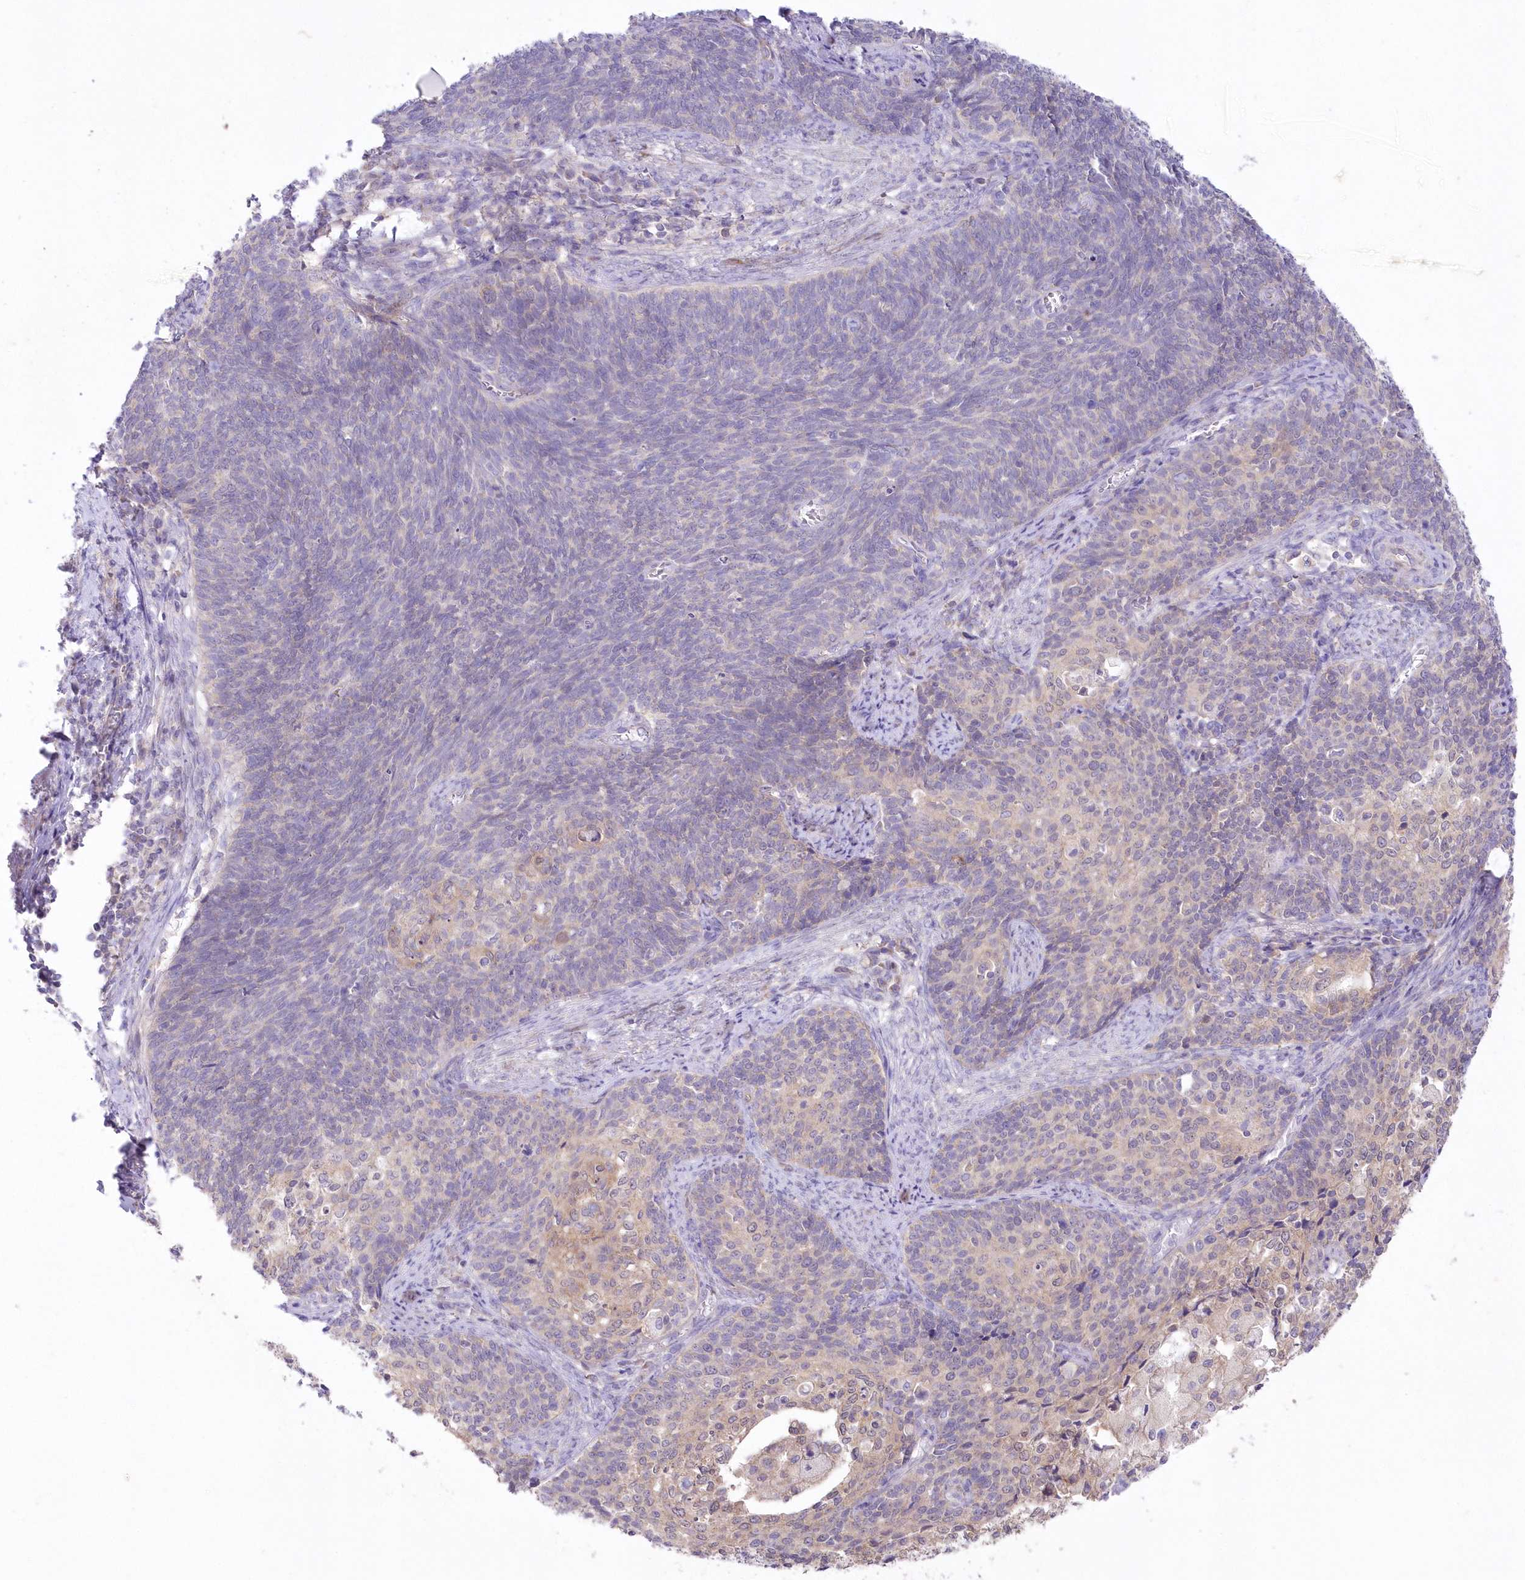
{"staining": {"intensity": "weak", "quantity": "<25%", "location": "cytoplasmic/membranous"}, "tissue": "cervical cancer", "cell_type": "Tumor cells", "image_type": "cancer", "snomed": [{"axis": "morphology", "description": "Squamous cell carcinoma, NOS"}, {"axis": "topography", "description": "Cervix"}], "caption": "Immunohistochemistry of cervical squamous cell carcinoma exhibits no staining in tumor cells.", "gene": "ITSN2", "patient": {"sex": "female", "age": 39}}